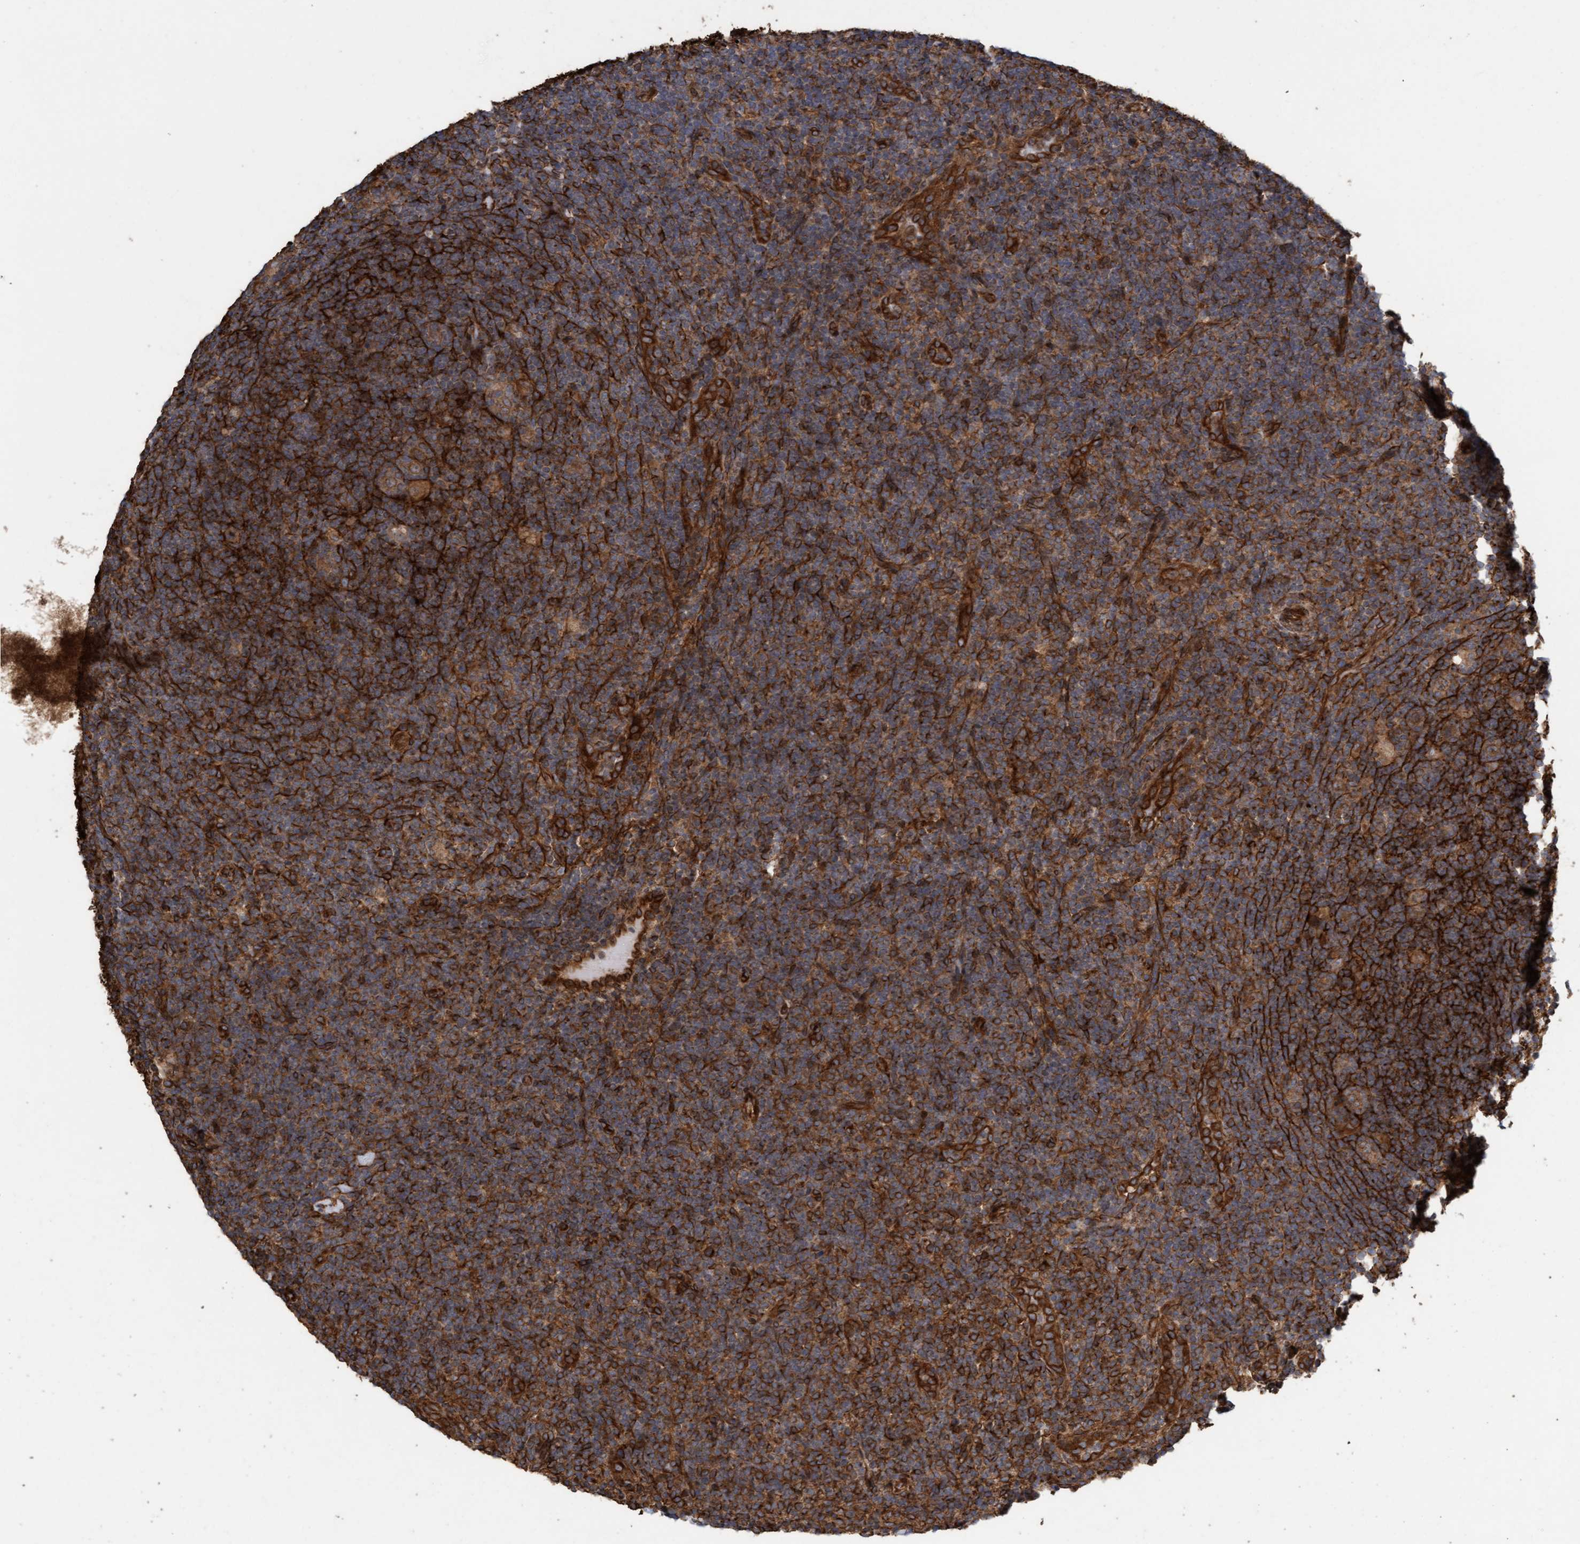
{"staining": {"intensity": "moderate", "quantity": ">75%", "location": "cytoplasmic/membranous"}, "tissue": "lymphoma", "cell_type": "Tumor cells", "image_type": "cancer", "snomed": [{"axis": "morphology", "description": "Hodgkin's disease, NOS"}, {"axis": "topography", "description": "Lymph node"}], "caption": "Human lymphoma stained with a protein marker exhibits moderate staining in tumor cells.", "gene": "CDC42EP4", "patient": {"sex": "female", "age": 57}}